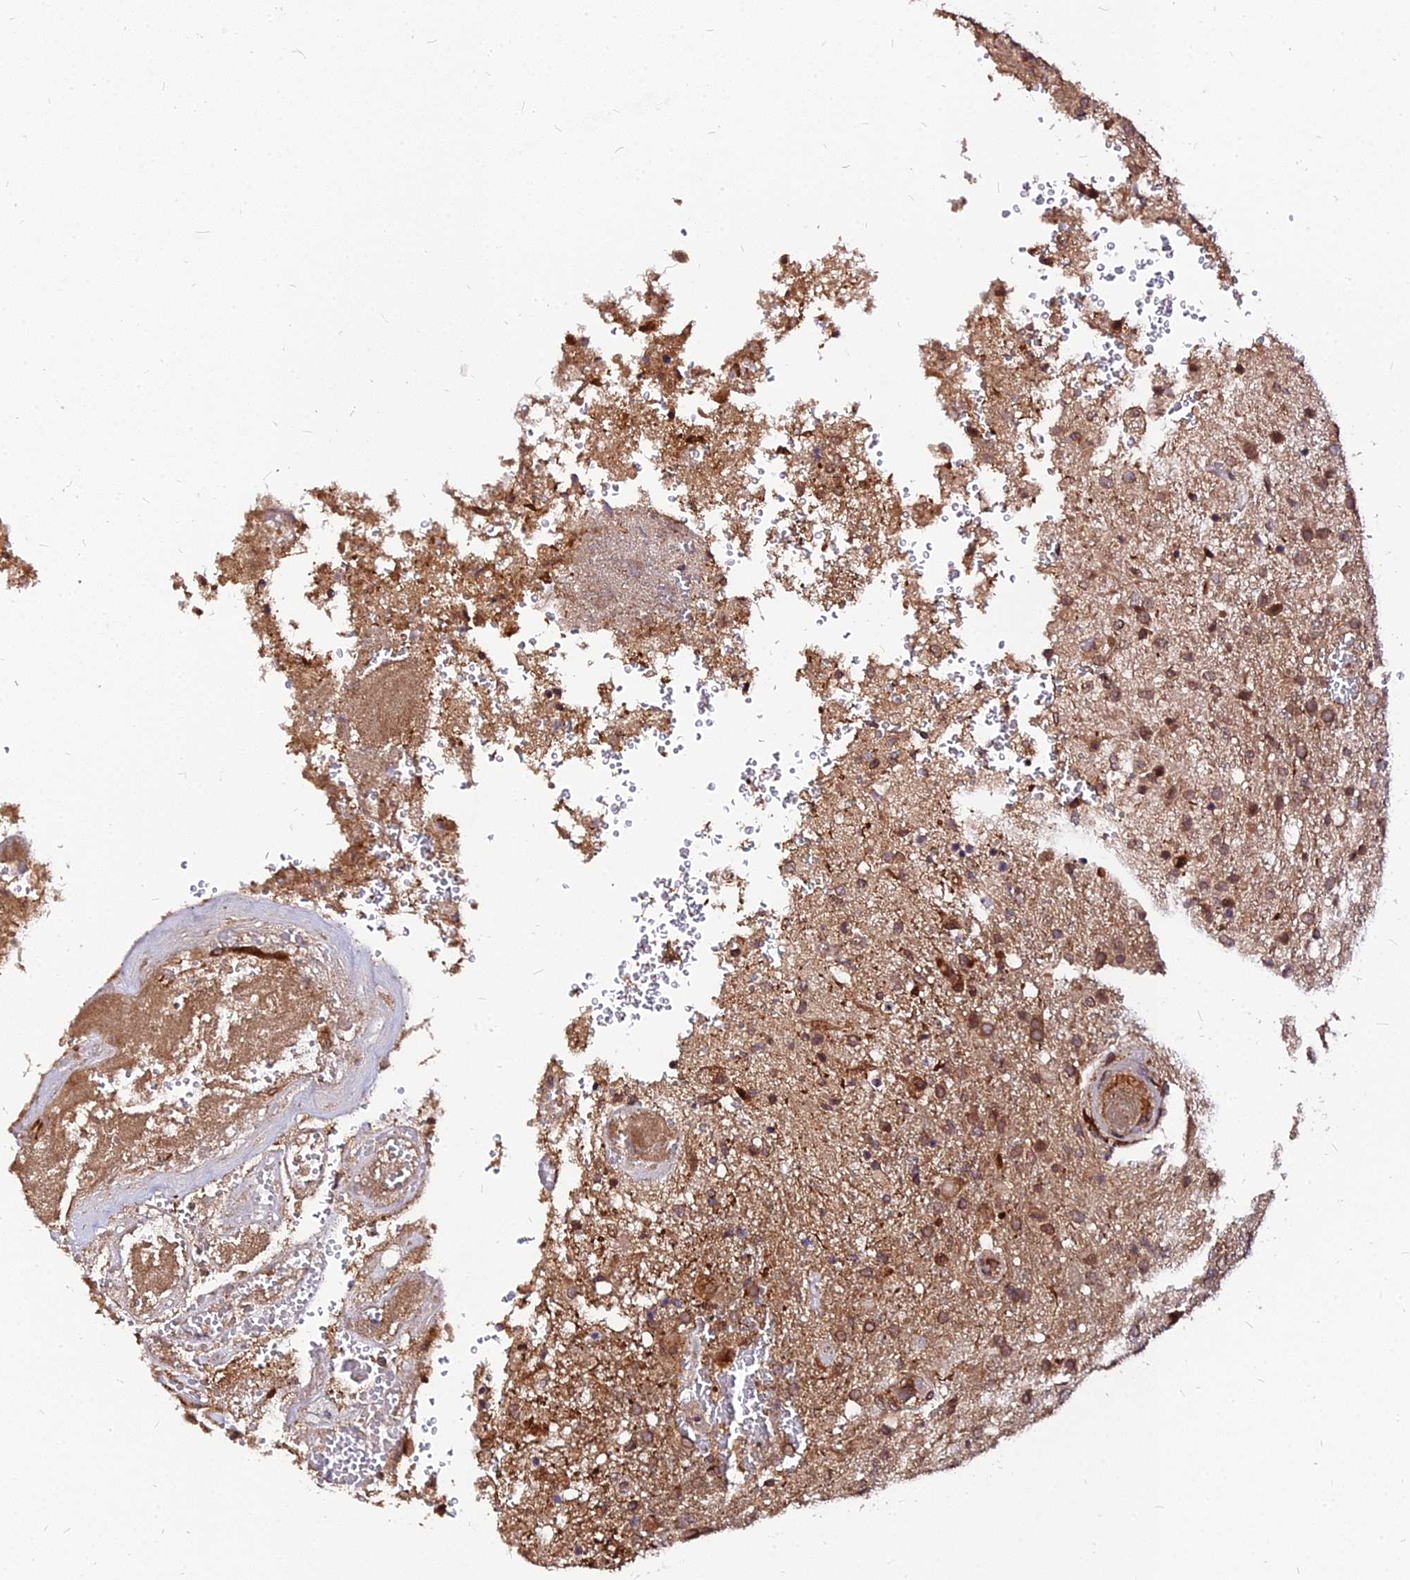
{"staining": {"intensity": "moderate", "quantity": ">75%", "location": "cytoplasmic/membranous"}, "tissue": "glioma", "cell_type": "Tumor cells", "image_type": "cancer", "snomed": [{"axis": "morphology", "description": "Glioma, malignant, High grade"}, {"axis": "topography", "description": "Brain"}], "caption": "Immunohistochemical staining of human malignant high-grade glioma reveals medium levels of moderate cytoplasmic/membranous positivity in about >75% of tumor cells.", "gene": "PDE4D", "patient": {"sex": "female", "age": 74}}